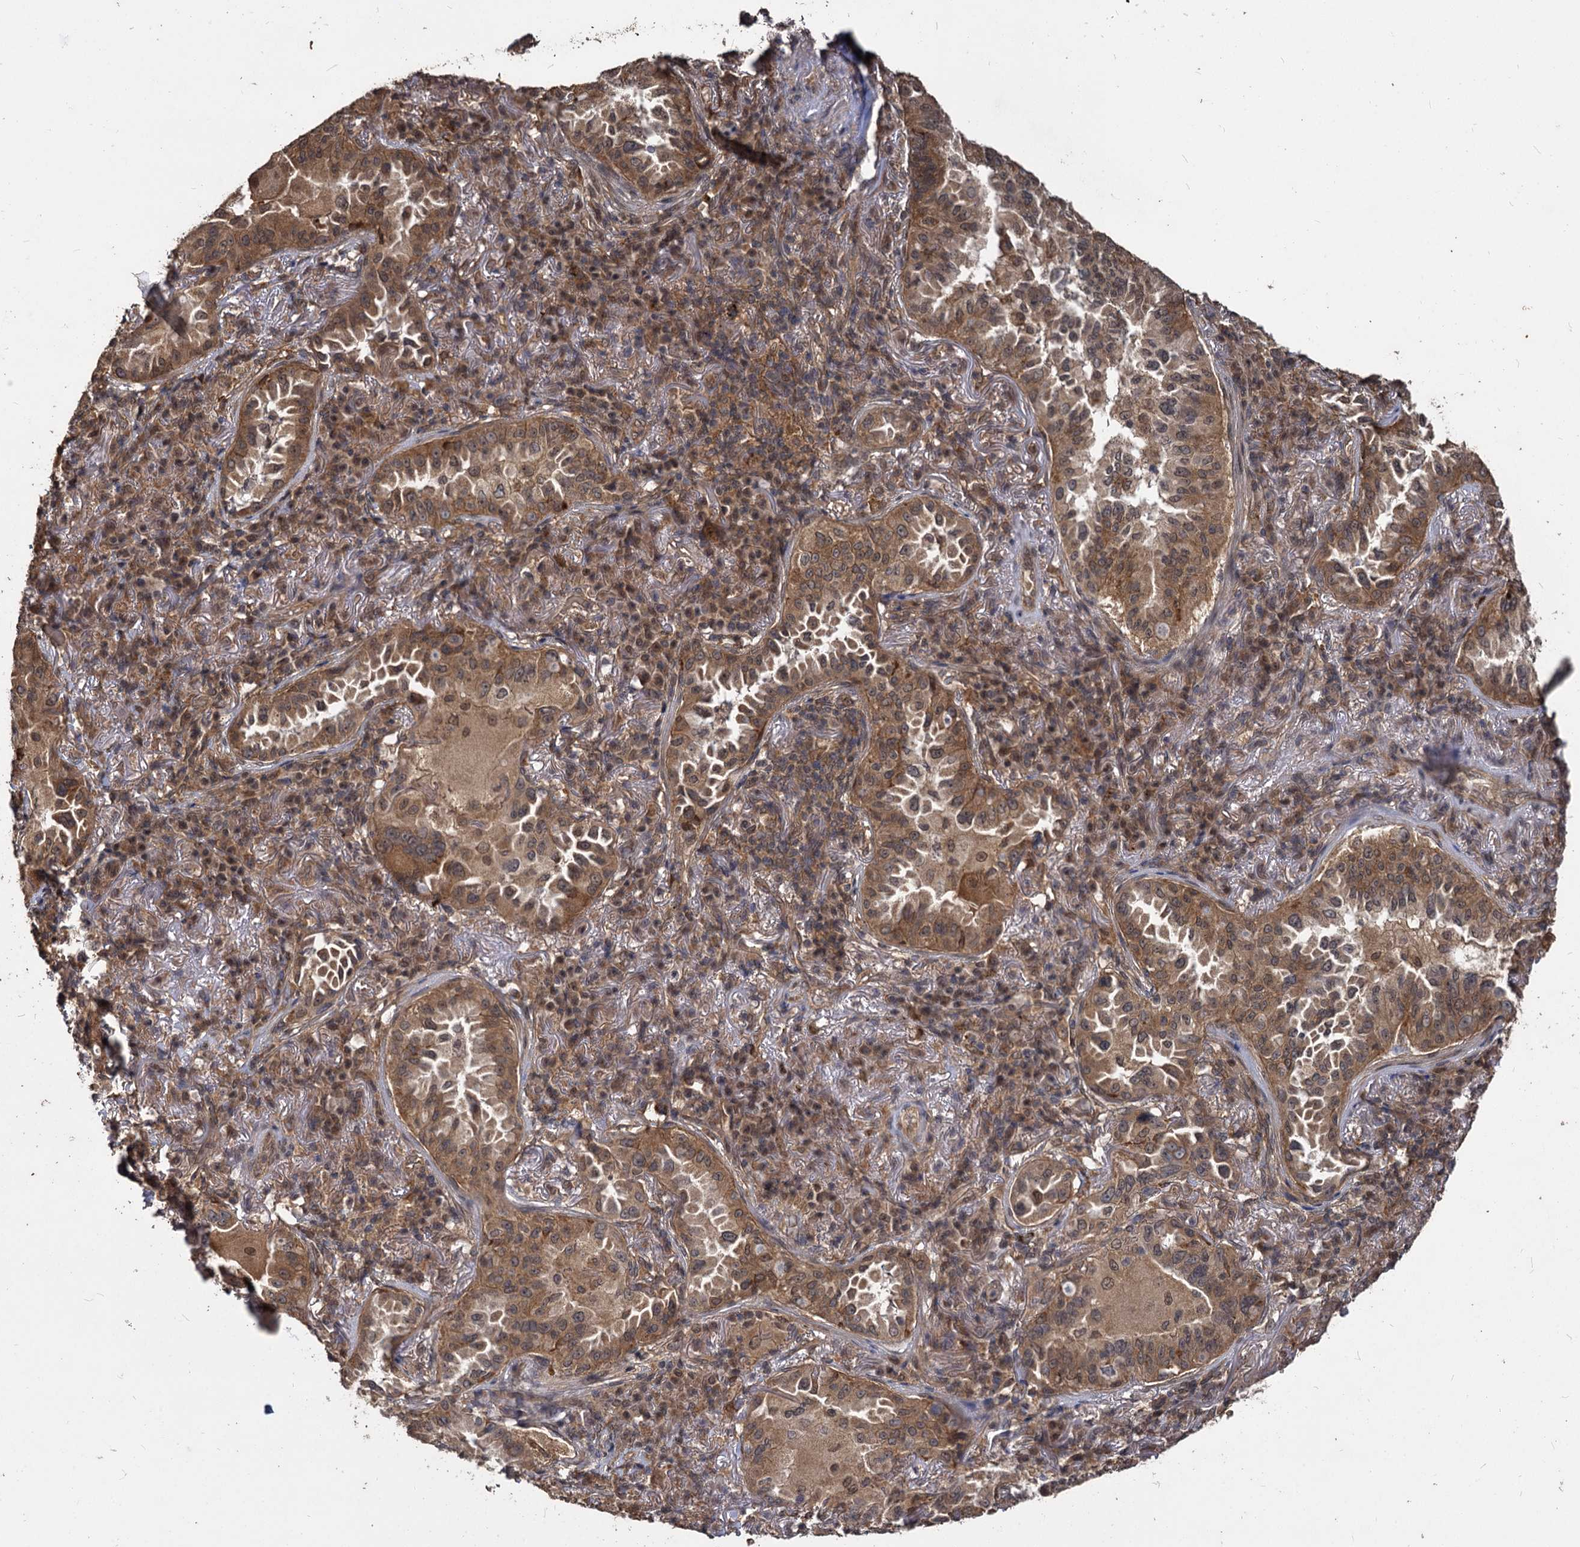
{"staining": {"intensity": "moderate", "quantity": "25%-75%", "location": "cytoplasmic/membranous,nuclear"}, "tissue": "lung cancer", "cell_type": "Tumor cells", "image_type": "cancer", "snomed": [{"axis": "morphology", "description": "Adenocarcinoma, NOS"}, {"axis": "topography", "description": "Lung"}], "caption": "The histopathology image displays immunohistochemical staining of lung cancer. There is moderate cytoplasmic/membranous and nuclear expression is present in about 25%-75% of tumor cells.", "gene": "VPS51", "patient": {"sex": "female", "age": 69}}